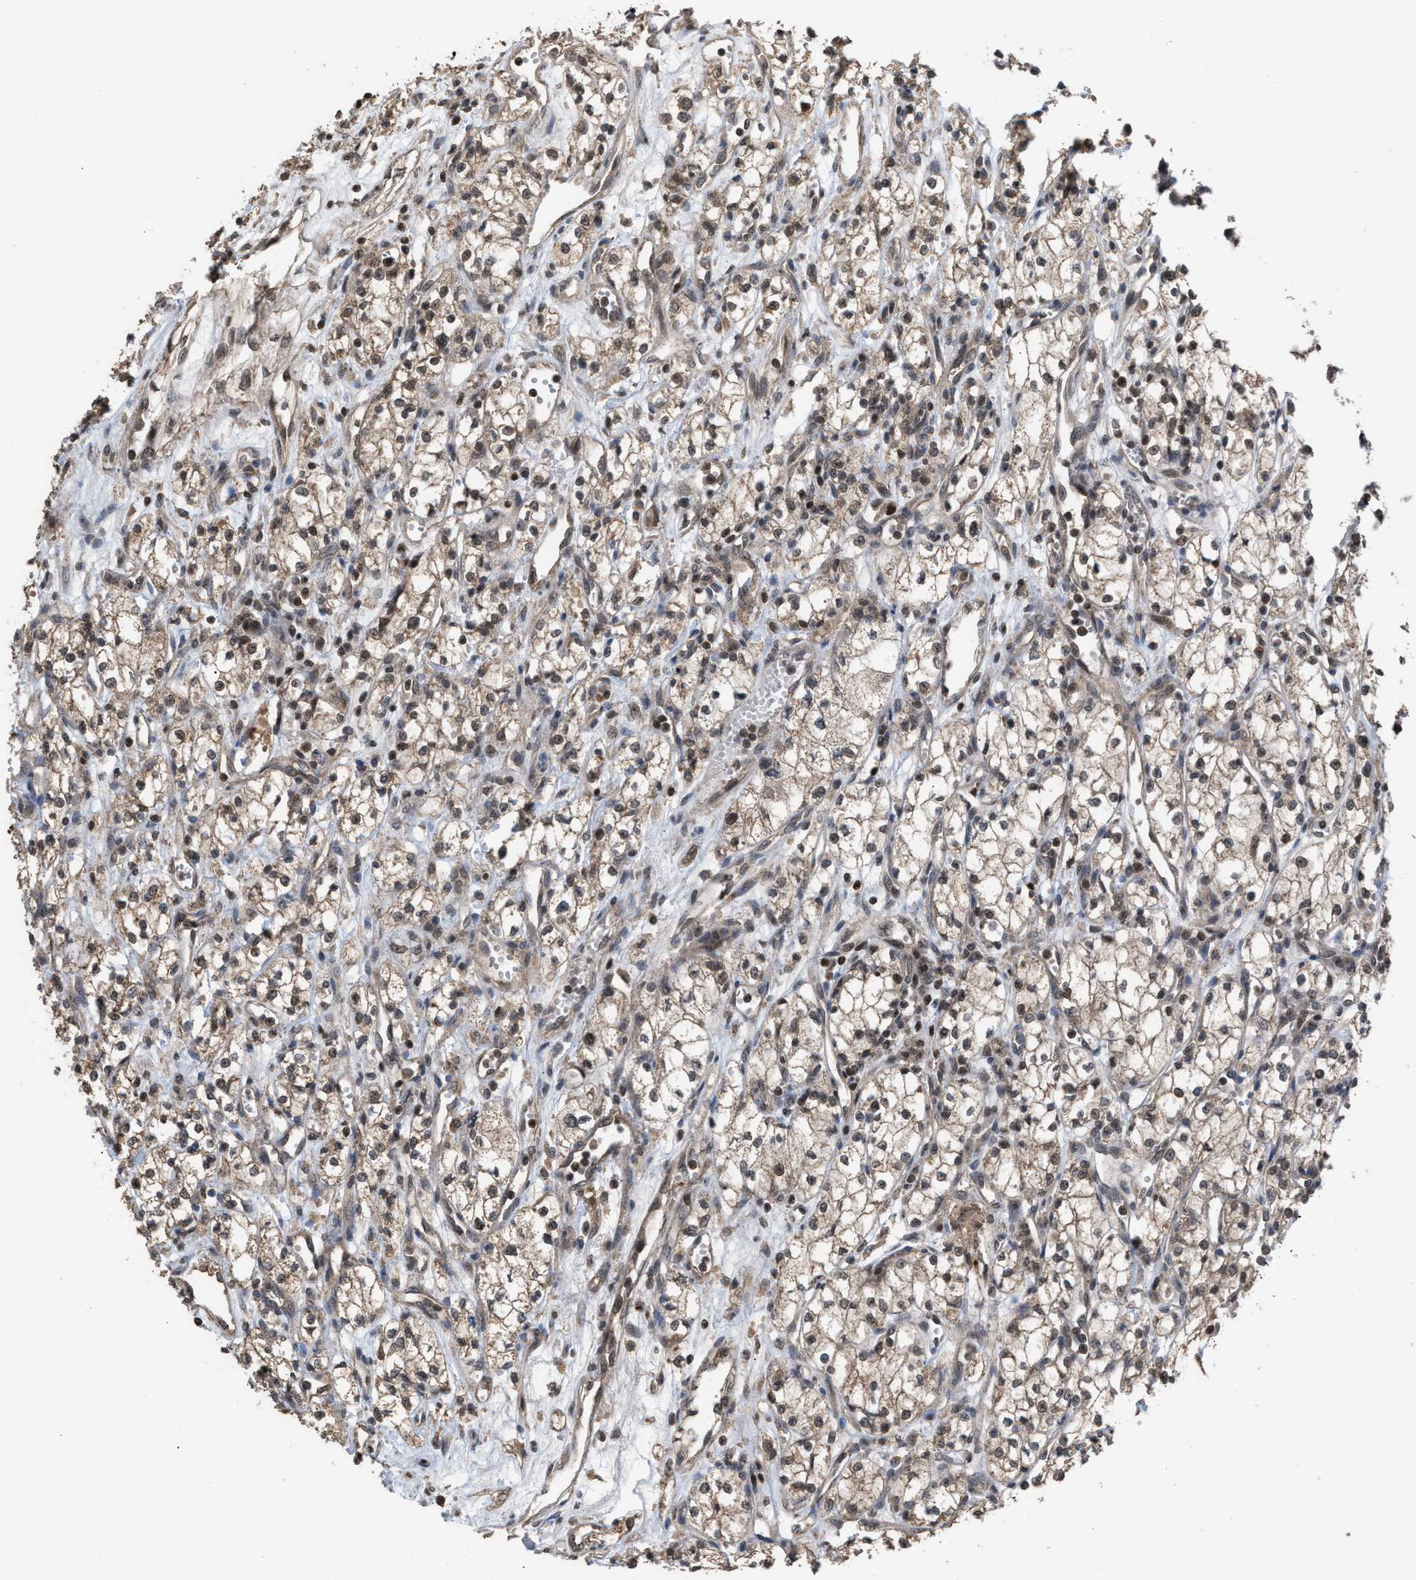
{"staining": {"intensity": "weak", "quantity": "25%-75%", "location": "cytoplasmic/membranous,nuclear"}, "tissue": "renal cancer", "cell_type": "Tumor cells", "image_type": "cancer", "snomed": [{"axis": "morphology", "description": "Adenocarcinoma, NOS"}, {"axis": "topography", "description": "Kidney"}], "caption": "Renal cancer stained for a protein (brown) reveals weak cytoplasmic/membranous and nuclear positive positivity in about 25%-75% of tumor cells.", "gene": "C9orf78", "patient": {"sex": "male", "age": 59}}